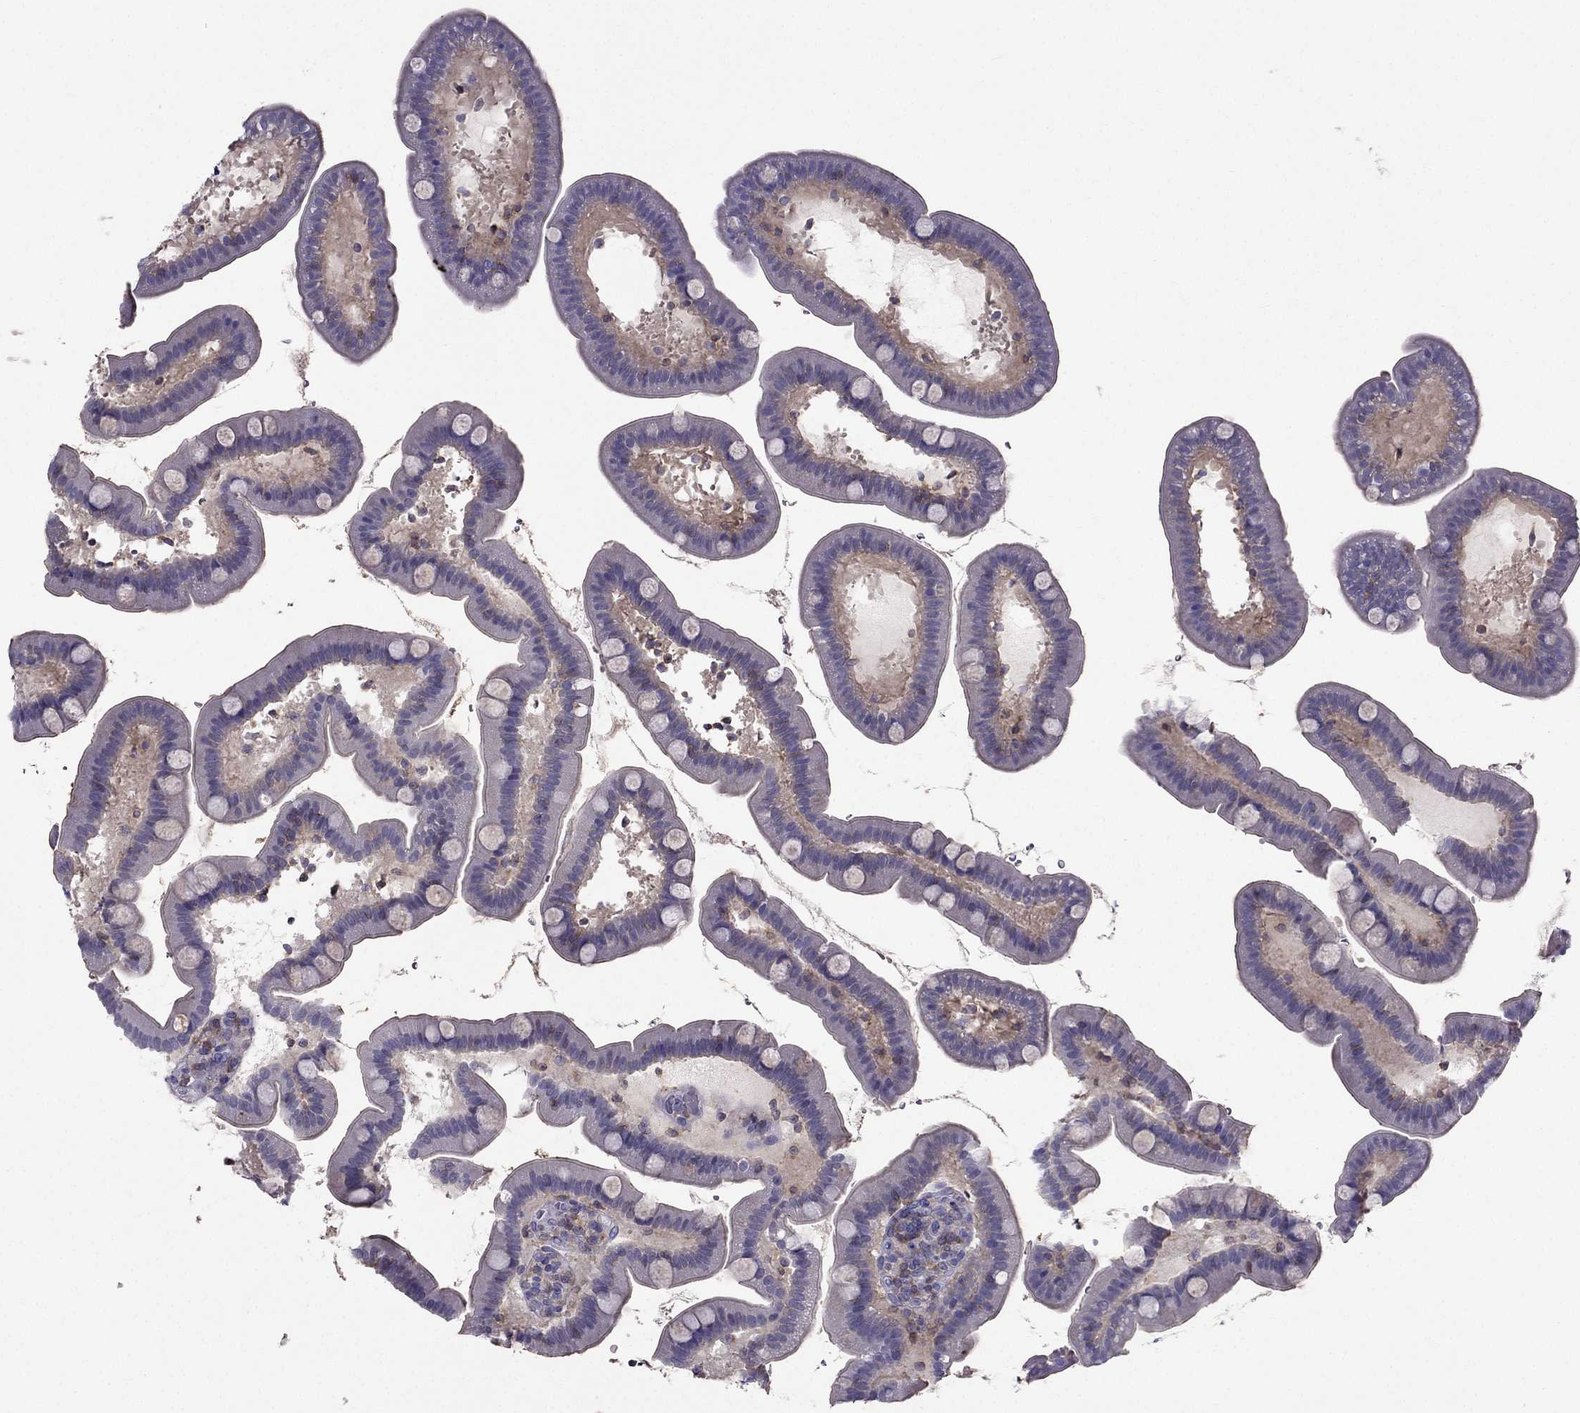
{"staining": {"intensity": "negative", "quantity": "none", "location": "none"}, "tissue": "small intestine", "cell_type": "Glandular cells", "image_type": "normal", "snomed": [{"axis": "morphology", "description": "Normal tissue, NOS"}, {"axis": "topography", "description": "Small intestine"}], "caption": "Immunohistochemistry of unremarkable small intestine exhibits no positivity in glandular cells. (IHC, brightfield microscopy, high magnification).", "gene": "AAK1", "patient": {"sex": "male", "age": 66}}